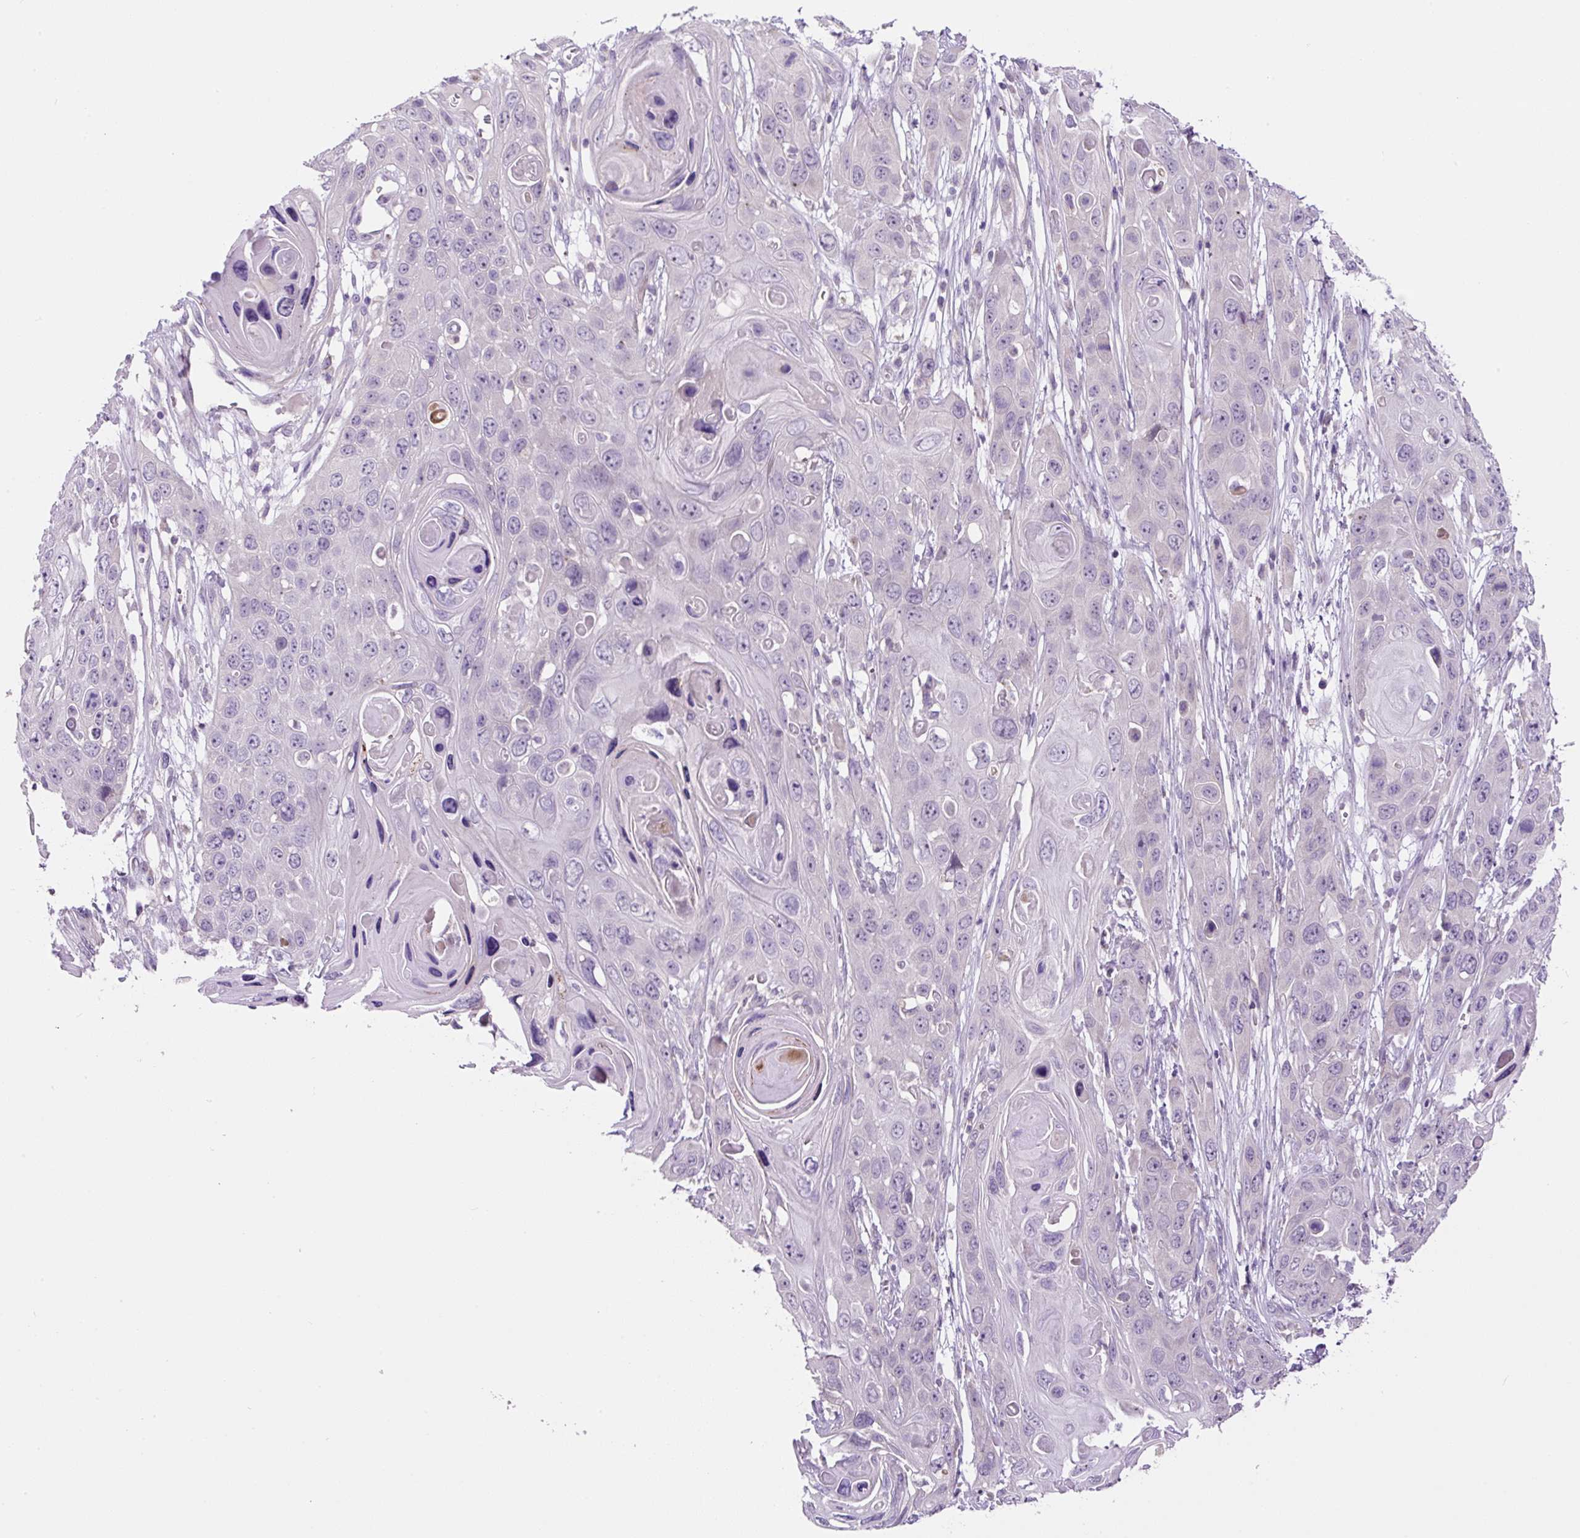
{"staining": {"intensity": "negative", "quantity": "none", "location": "none"}, "tissue": "skin cancer", "cell_type": "Tumor cells", "image_type": "cancer", "snomed": [{"axis": "morphology", "description": "Squamous cell carcinoma, NOS"}, {"axis": "topography", "description": "Skin"}], "caption": "An immunohistochemistry (IHC) histopathology image of skin squamous cell carcinoma is shown. There is no staining in tumor cells of skin squamous cell carcinoma.", "gene": "OGDHL", "patient": {"sex": "male", "age": 55}}